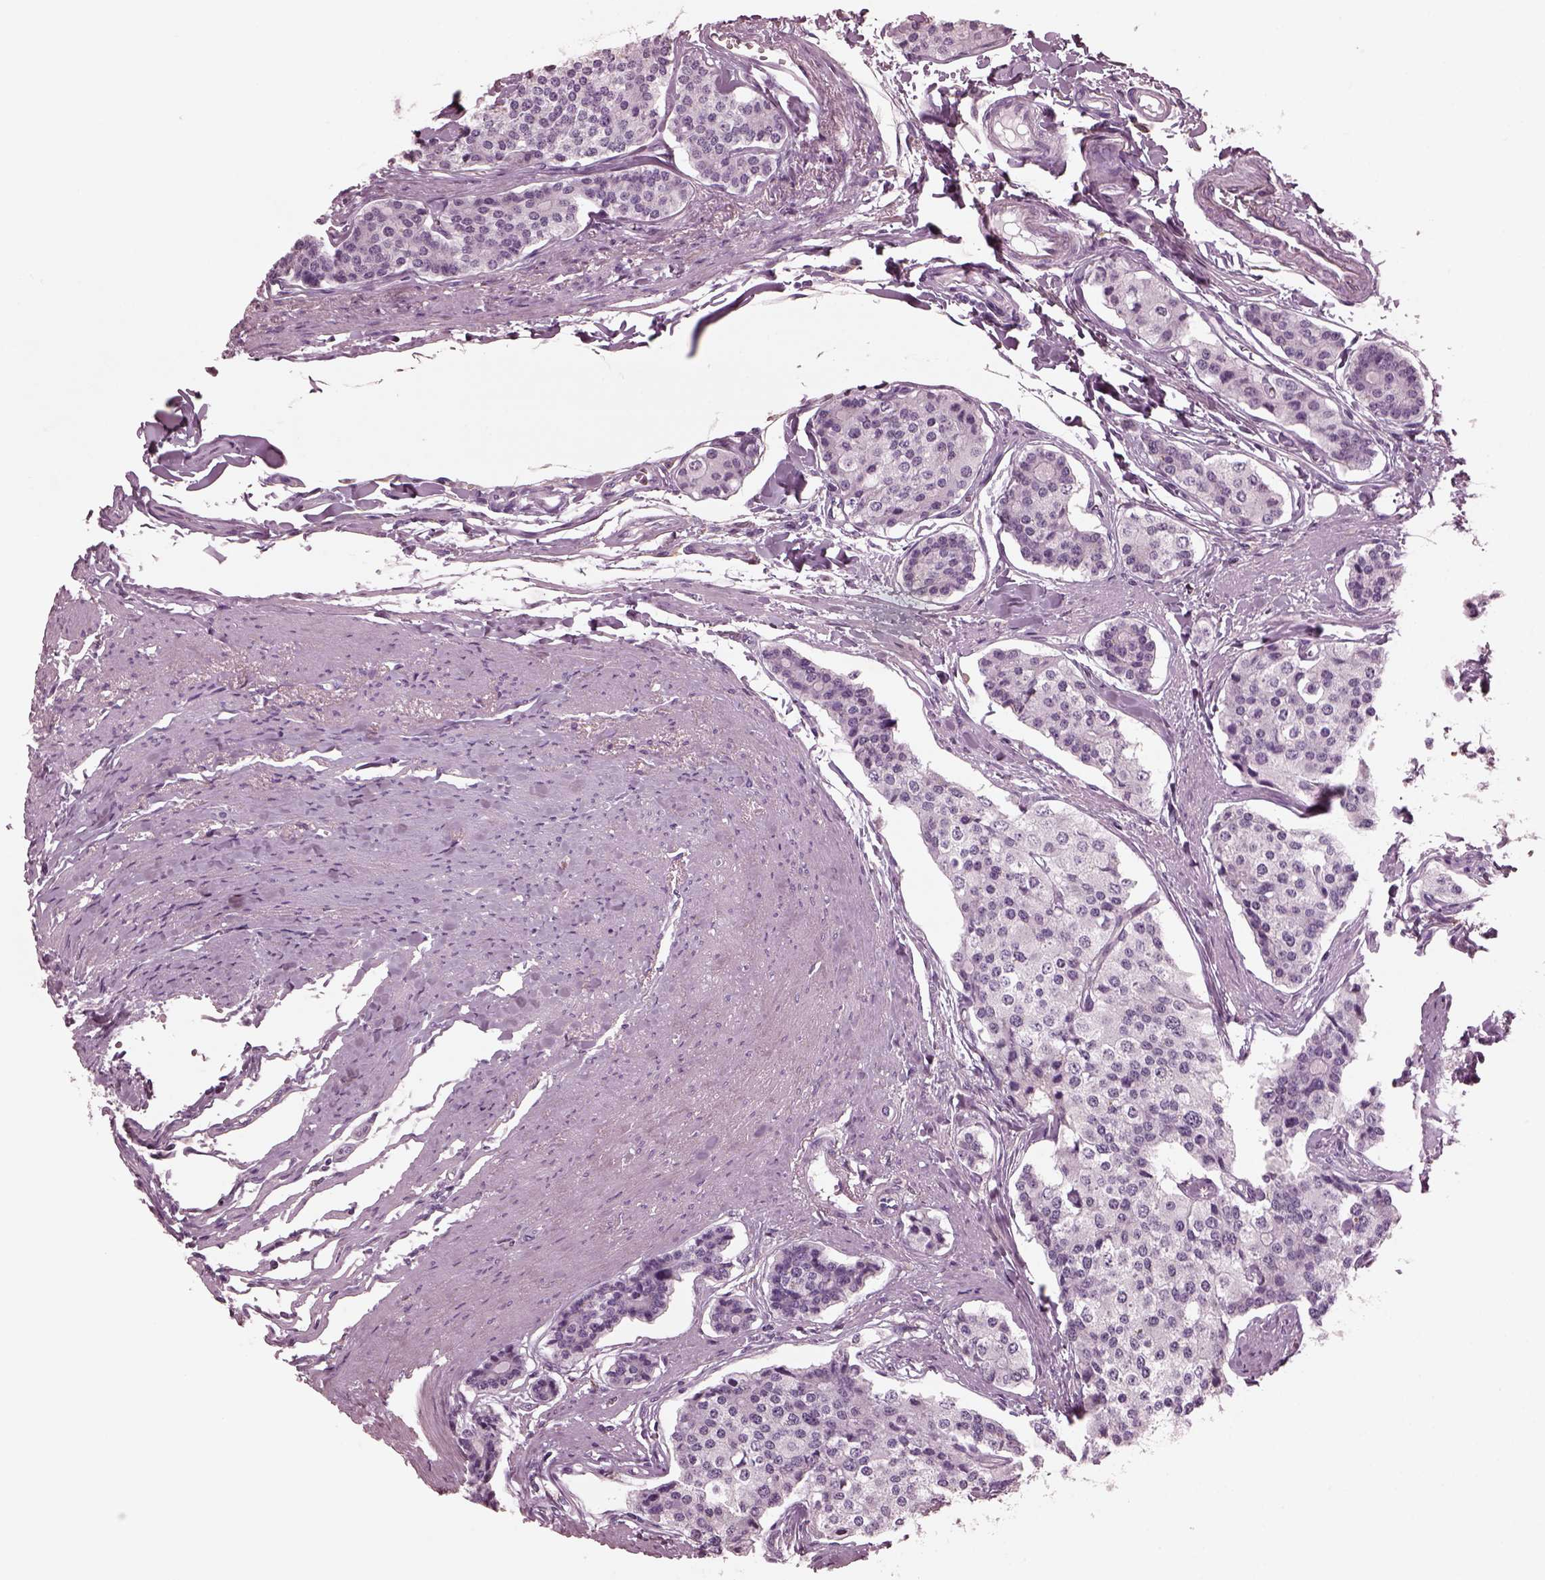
{"staining": {"intensity": "negative", "quantity": "none", "location": "none"}, "tissue": "carcinoid", "cell_type": "Tumor cells", "image_type": "cancer", "snomed": [{"axis": "morphology", "description": "Carcinoid, malignant, NOS"}, {"axis": "topography", "description": "Small intestine"}], "caption": "A high-resolution photomicrograph shows immunohistochemistry staining of malignant carcinoid, which reveals no significant staining in tumor cells.", "gene": "CGA", "patient": {"sex": "female", "age": 65}}